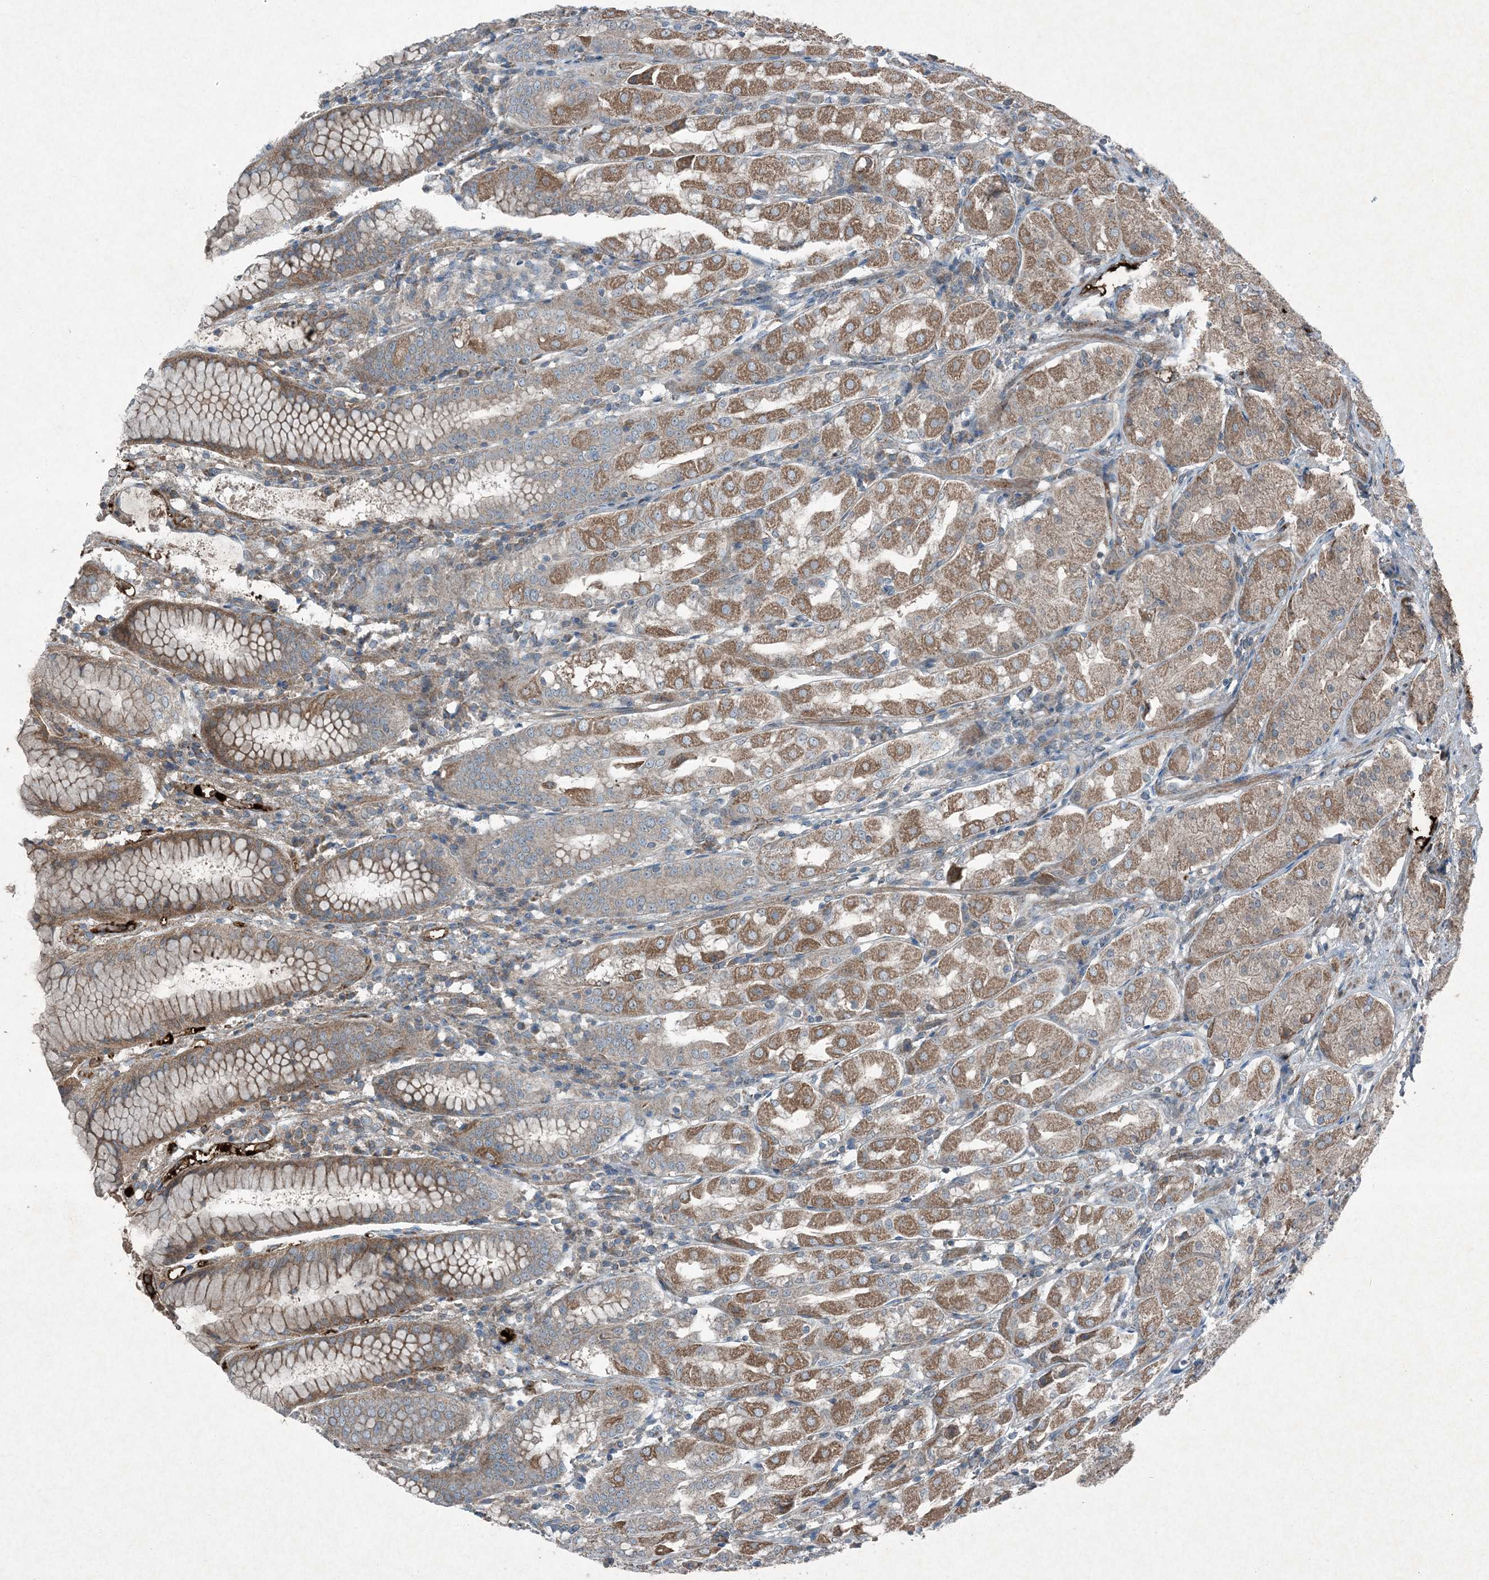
{"staining": {"intensity": "moderate", "quantity": "25%-75%", "location": "cytoplasmic/membranous"}, "tissue": "stomach", "cell_type": "Glandular cells", "image_type": "normal", "snomed": [{"axis": "morphology", "description": "Normal tissue, NOS"}, {"axis": "topography", "description": "Stomach"}, {"axis": "topography", "description": "Stomach, lower"}], "caption": "Immunohistochemical staining of normal stomach reveals medium levels of moderate cytoplasmic/membranous positivity in approximately 25%-75% of glandular cells.", "gene": "APOM", "patient": {"sex": "female", "age": 56}}